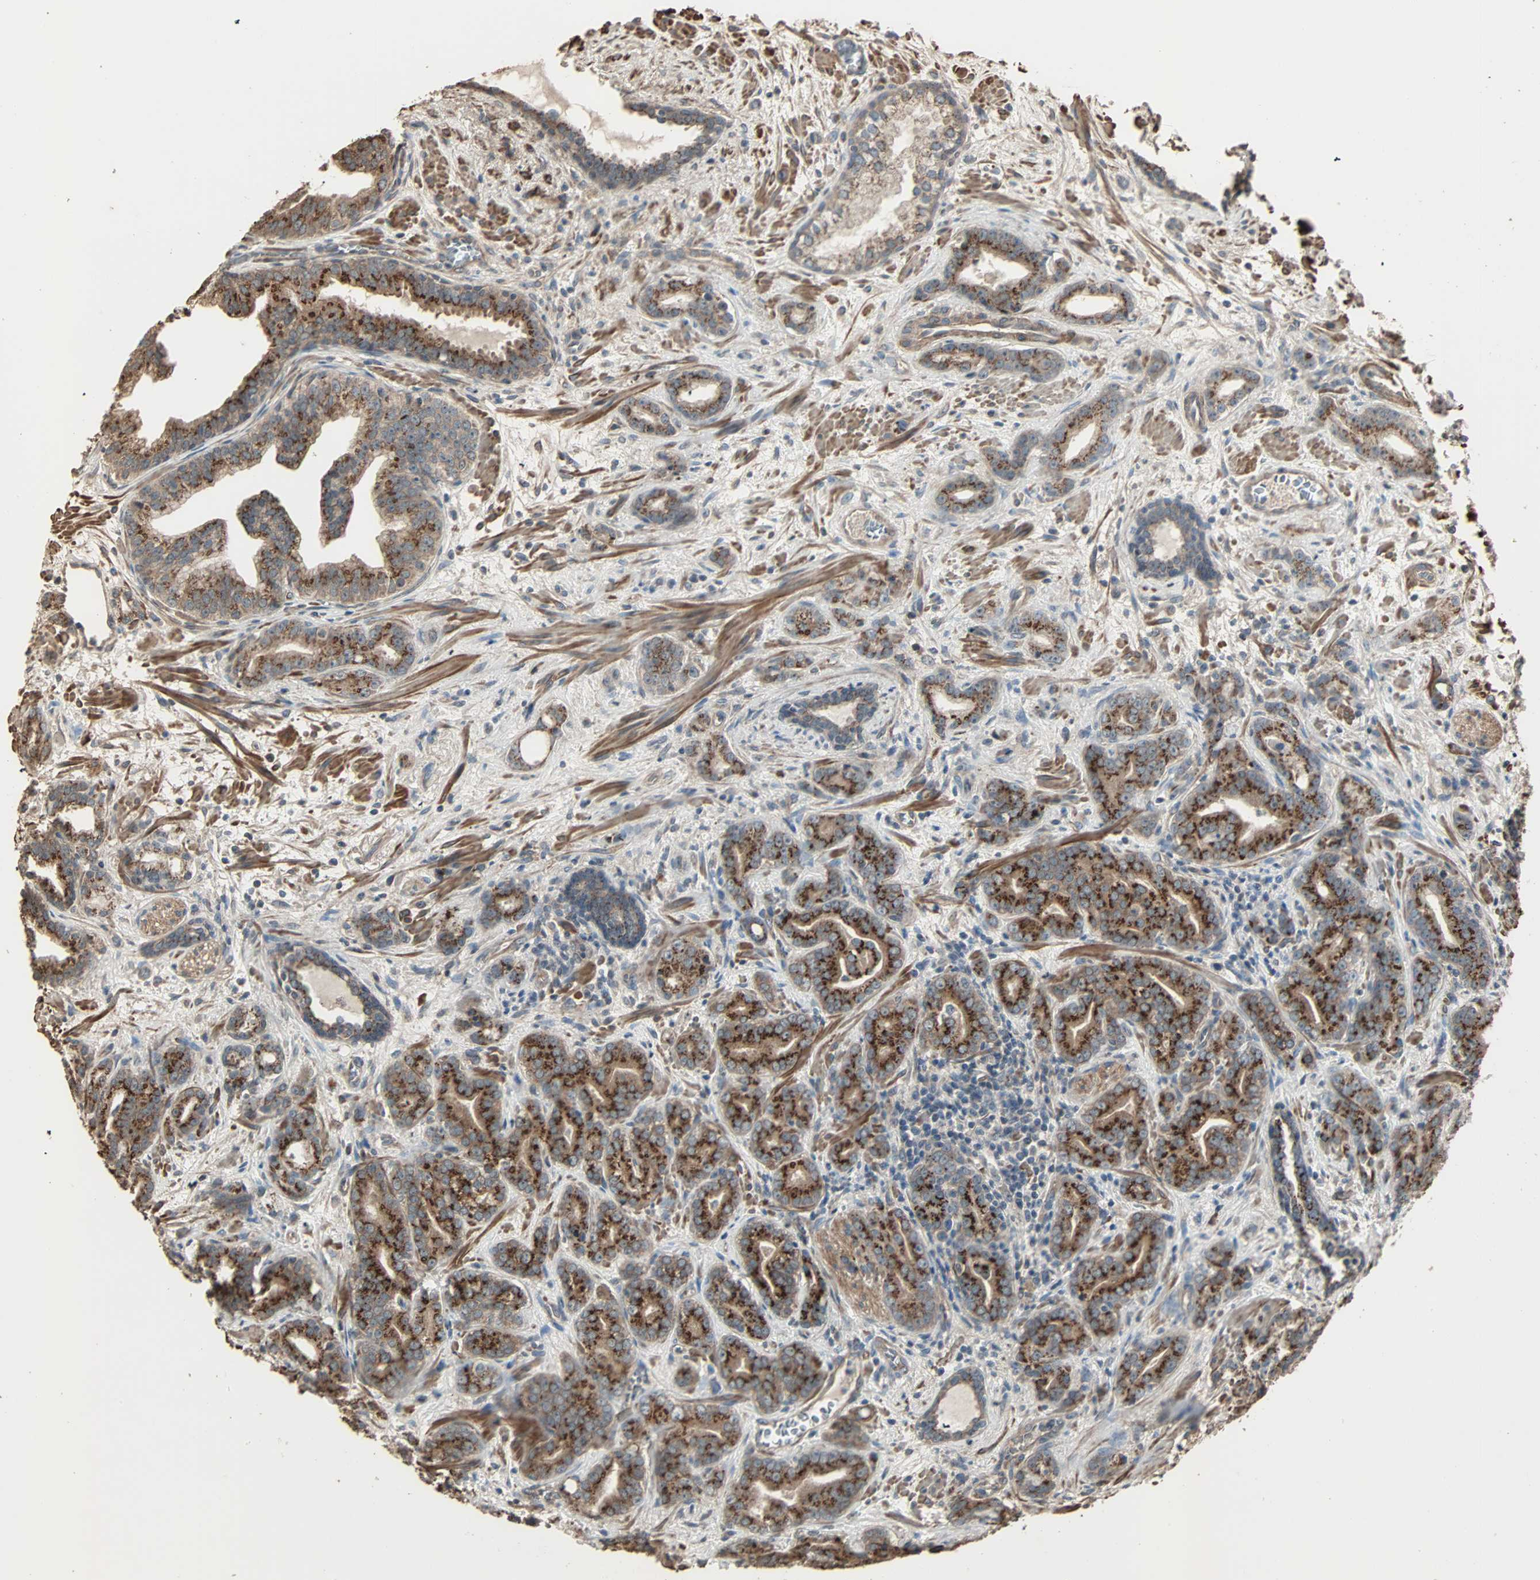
{"staining": {"intensity": "strong", "quantity": ">75%", "location": "cytoplasmic/membranous"}, "tissue": "prostate cancer", "cell_type": "Tumor cells", "image_type": "cancer", "snomed": [{"axis": "morphology", "description": "Adenocarcinoma, Low grade"}, {"axis": "topography", "description": "Prostate"}], "caption": "Tumor cells reveal high levels of strong cytoplasmic/membranous positivity in about >75% of cells in human prostate cancer (low-grade adenocarcinoma).", "gene": "GALNT3", "patient": {"sex": "male", "age": 63}}